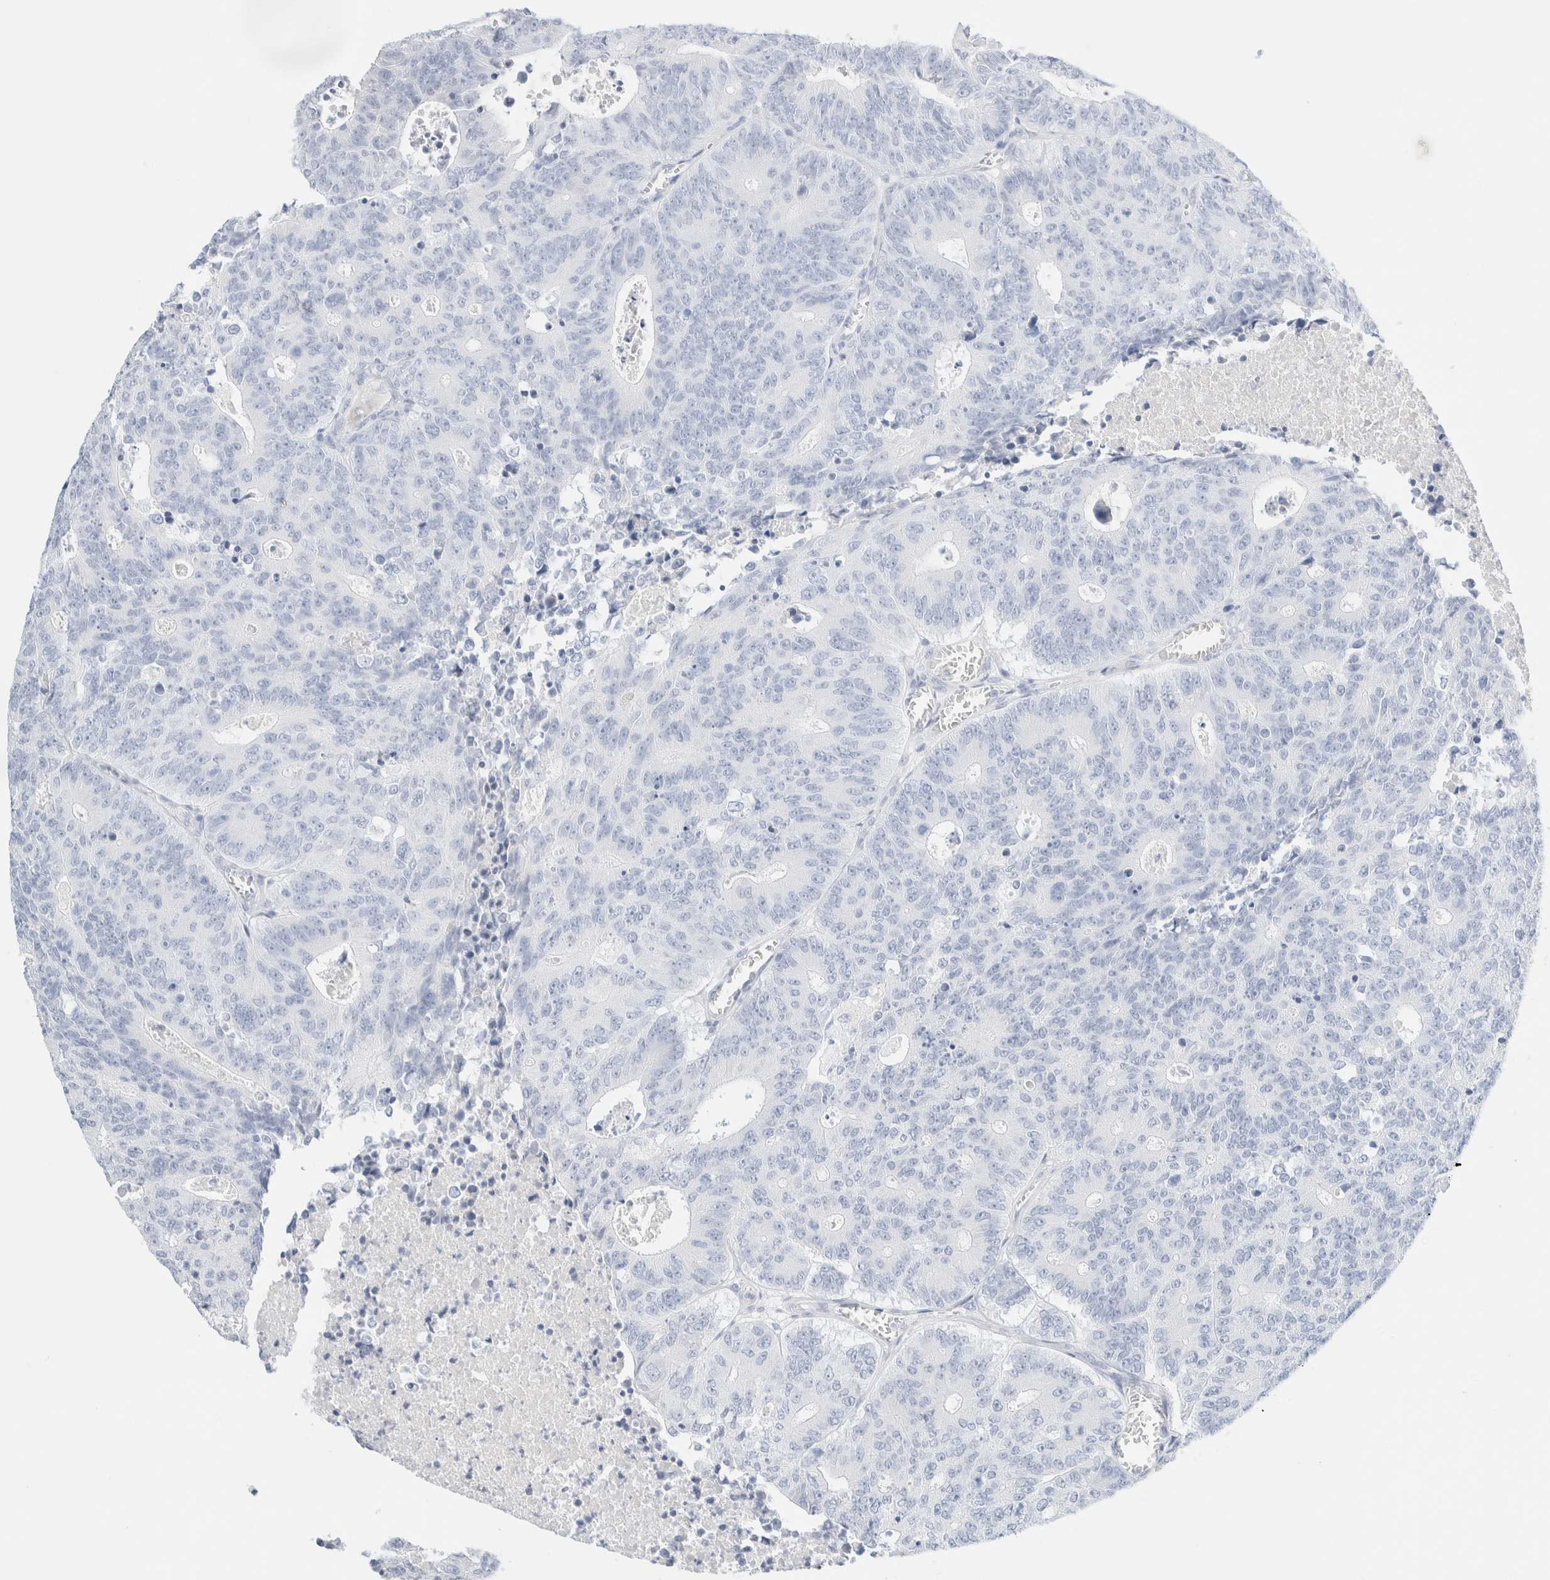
{"staining": {"intensity": "negative", "quantity": "none", "location": "none"}, "tissue": "colorectal cancer", "cell_type": "Tumor cells", "image_type": "cancer", "snomed": [{"axis": "morphology", "description": "Adenocarcinoma, NOS"}, {"axis": "topography", "description": "Colon"}], "caption": "Immunohistochemical staining of human adenocarcinoma (colorectal) demonstrates no significant expression in tumor cells.", "gene": "DPYS", "patient": {"sex": "male", "age": 87}}